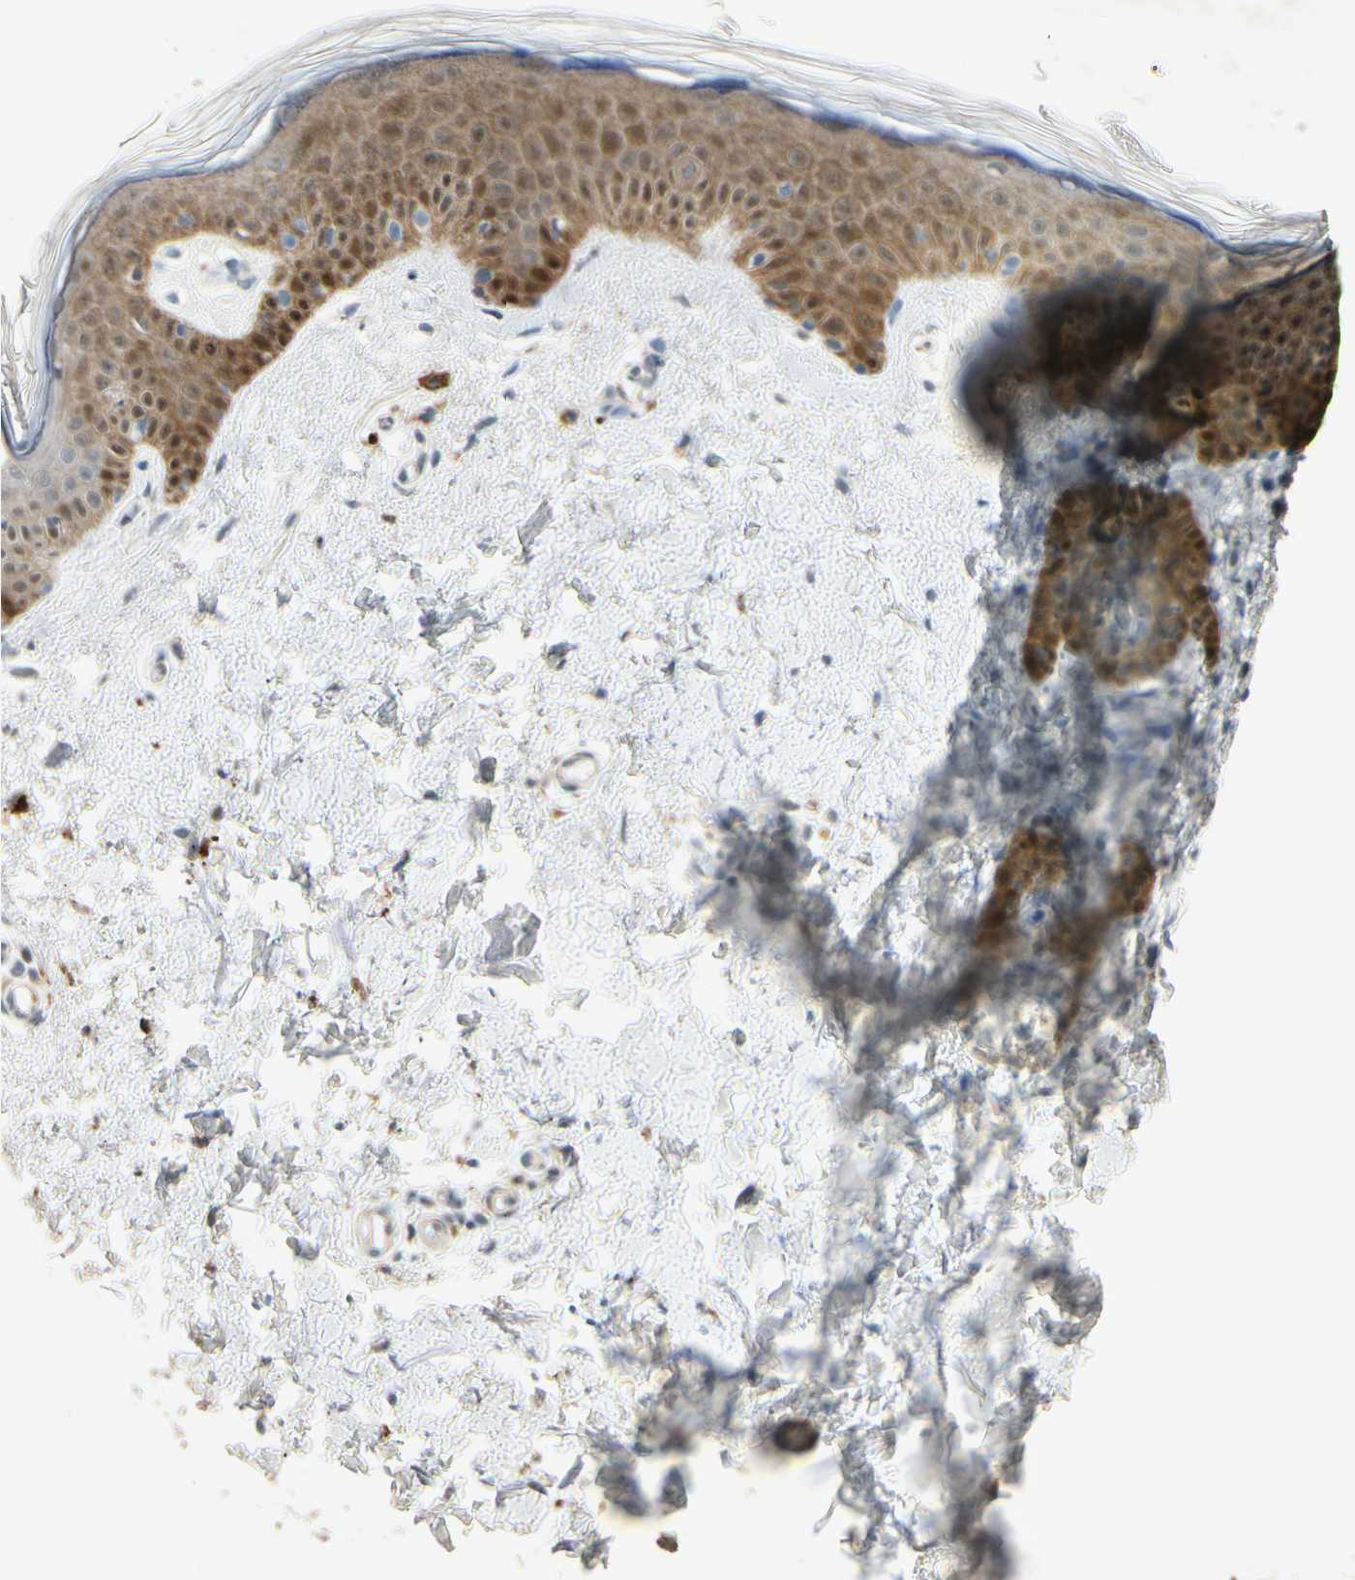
{"staining": {"intensity": "negative", "quantity": "none", "location": "none"}, "tissue": "skin", "cell_type": "Fibroblasts", "image_type": "normal", "snomed": [{"axis": "morphology", "description": "Normal tissue, NOS"}, {"axis": "topography", "description": "Skin"}], "caption": "This micrograph is of benign skin stained with immunohistochemistry to label a protein in brown with the nuclei are counter-stained blue. There is no positivity in fibroblasts. The staining is performed using DAB brown chromogen with nuclei counter-stained in using hematoxylin.", "gene": "HSPA1B", "patient": {"sex": "female", "age": 56}}